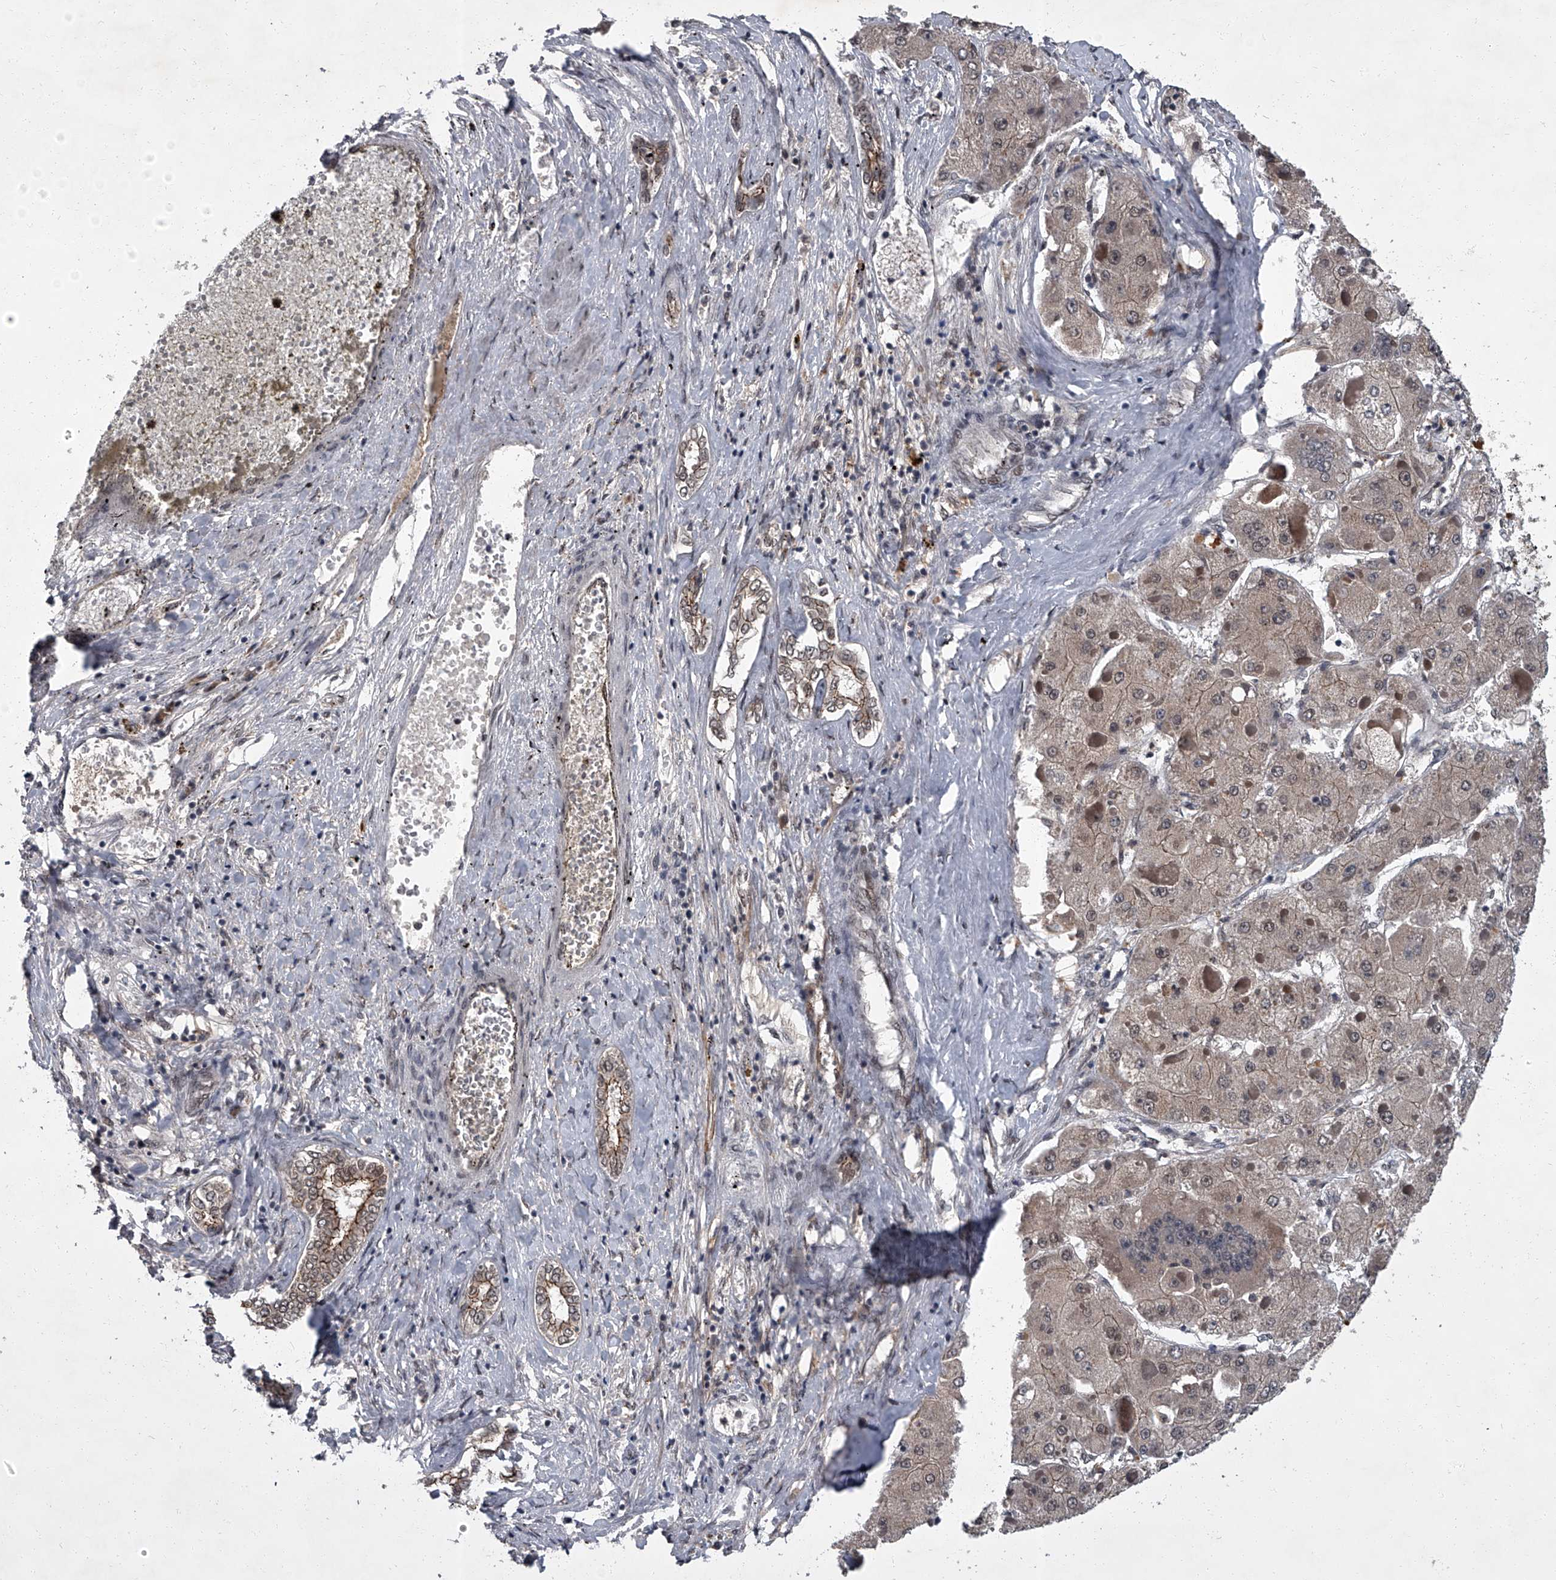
{"staining": {"intensity": "weak", "quantity": ">75%", "location": "cytoplasmic/membranous,nuclear"}, "tissue": "liver cancer", "cell_type": "Tumor cells", "image_type": "cancer", "snomed": [{"axis": "morphology", "description": "Carcinoma, Hepatocellular, NOS"}, {"axis": "topography", "description": "Liver"}], "caption": "Protein analysis of liver cancer (hepatocellular carcinoma) tissue displays weak cytoplasmic/membranous and nuclear staining in about >75% of tumor cells. The staining is performed using DAB brown chromogen to label protein expression. The nuclei are counter-stained blue using hematoxylin.", "gene": "ZNF518B", "patient": {"sex": "female", "age": 73}}